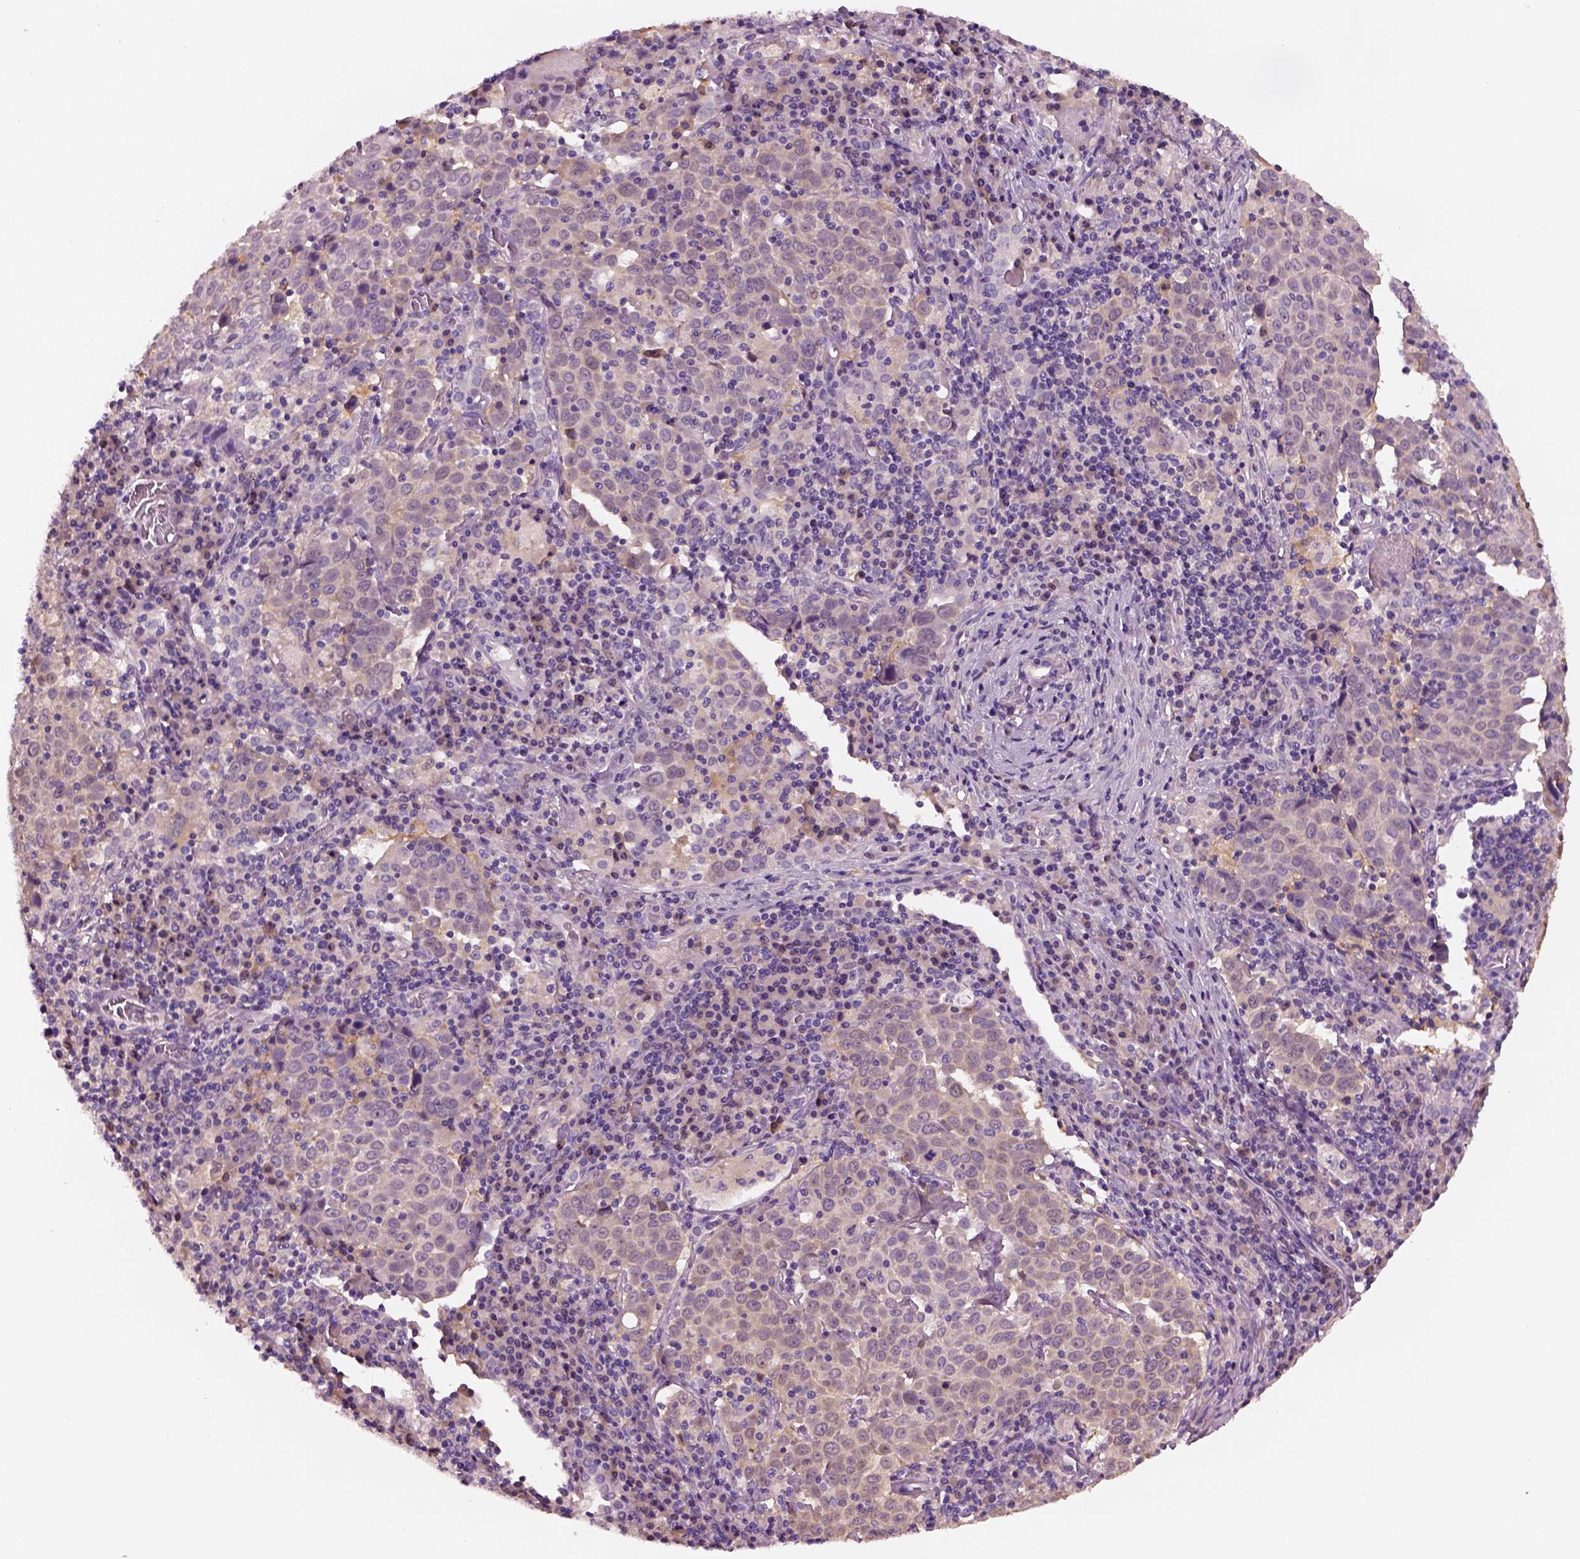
{"staining": {"intensity": "weak", "quantity": "25%-75%", "location": "cytoplasmic/membranous"}, "tissue": "lung cancer", "cell_type": "Tumor cells", "image_type": "cancer", "snomed": [{"axis": "morphology", "description": "Squamous cell carcinoma, NOS"}, {"axis": "topography", "description": "Lung"}], "caption": "Squamous cell carcinoma (lung) stained with a brown dye displays weak cytoplasmic/membranous positive positivity in about 25%-75% of tumor cells.", "gene": "ELSPBP1", "patient": {"sex": "male", "age": 57}}